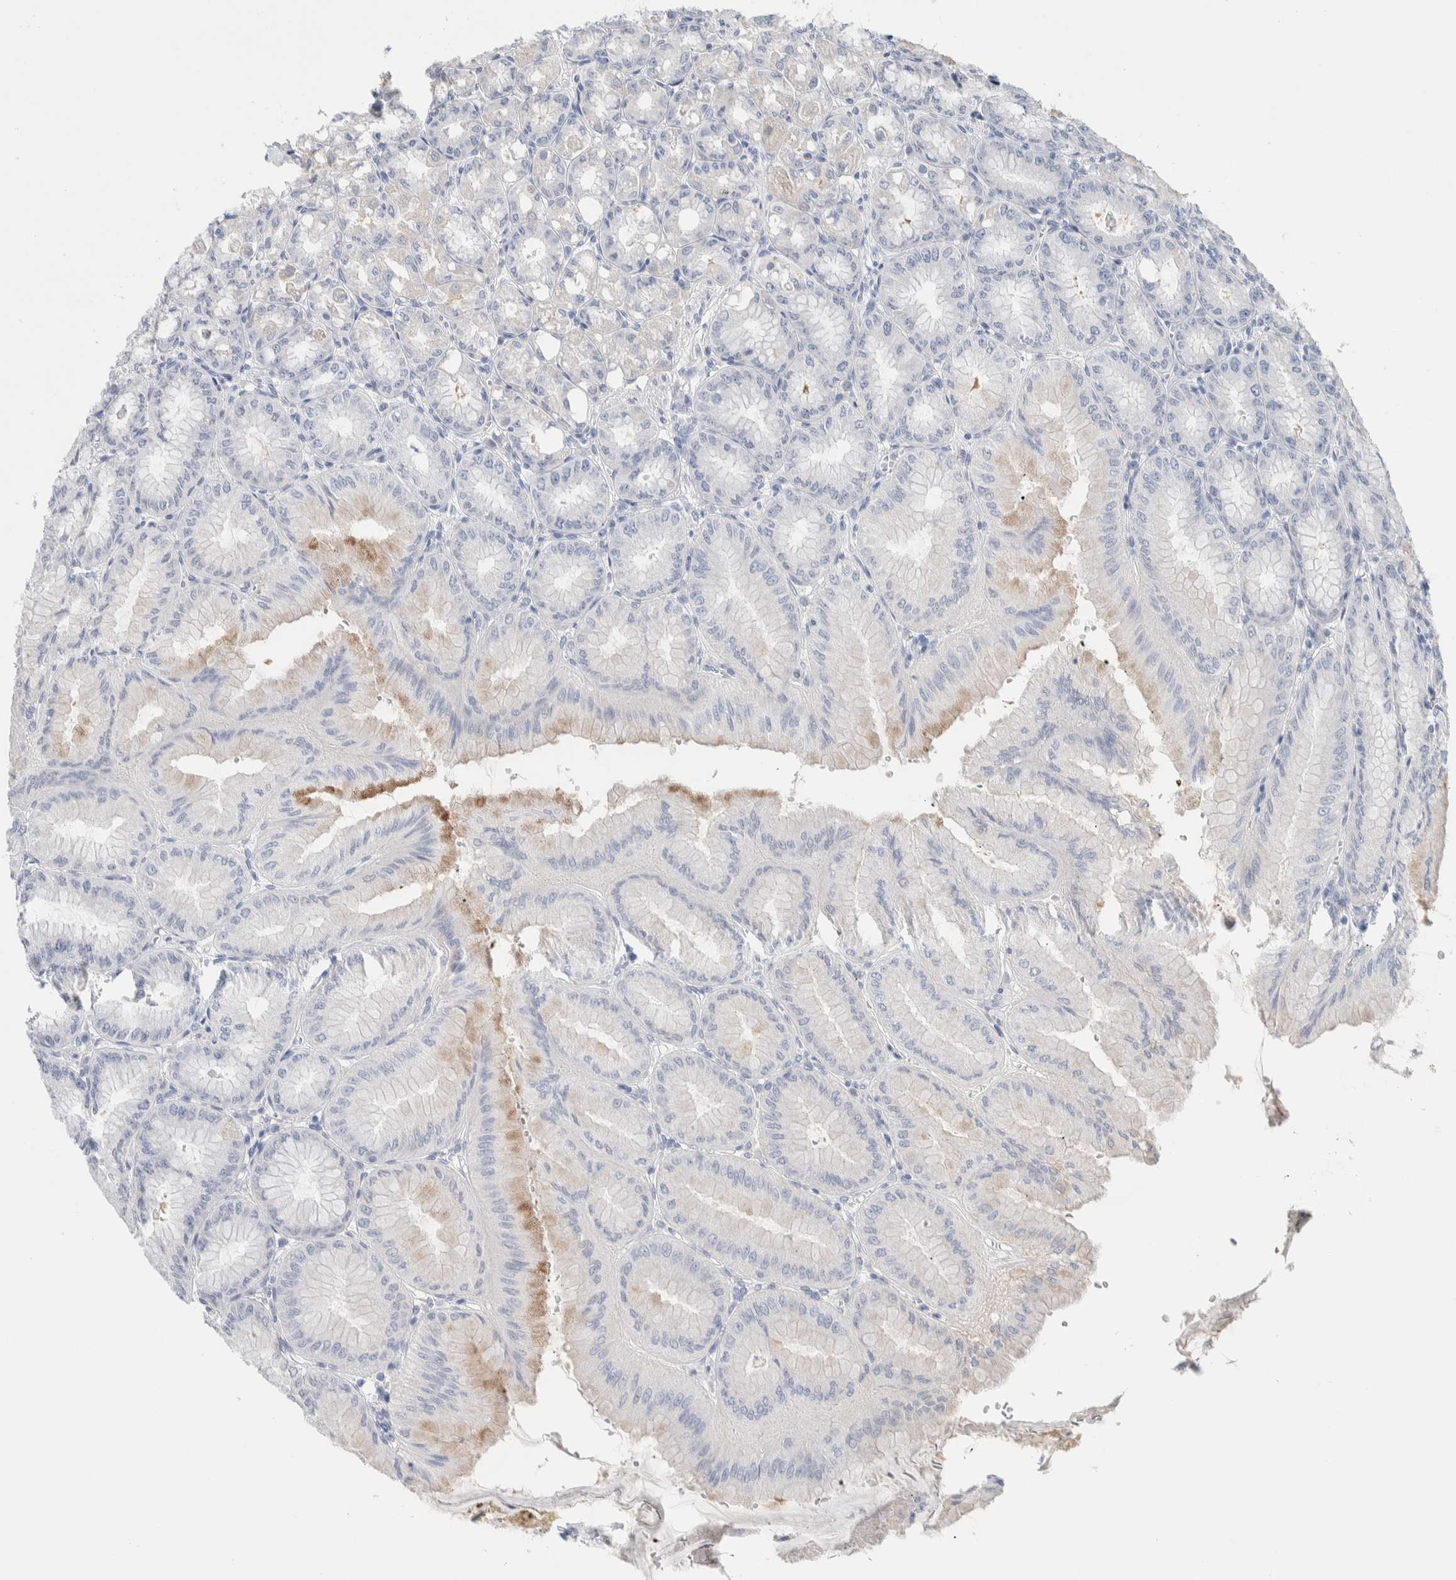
{"staining": {"intensity": "moderate", "quantity": "<25%", "location": "cytoplasmic/membranous"}, "tissue": "stomach", "cell_type": "Glandular cells", "image_type": "normal", "snomed": [{"axis": "morphology", "description": "Normal tissue, NOS"}, {"axis": "topography", "description": "Stomach, lower"}], "caption": "Stomach stained with immunohistochemistry exhibits moderate cytoplasmic/membranous expression in approximately <25% of glandular cells.", "gene": "DNAJB6", "patient": {"sex": "male", "age": 71}}